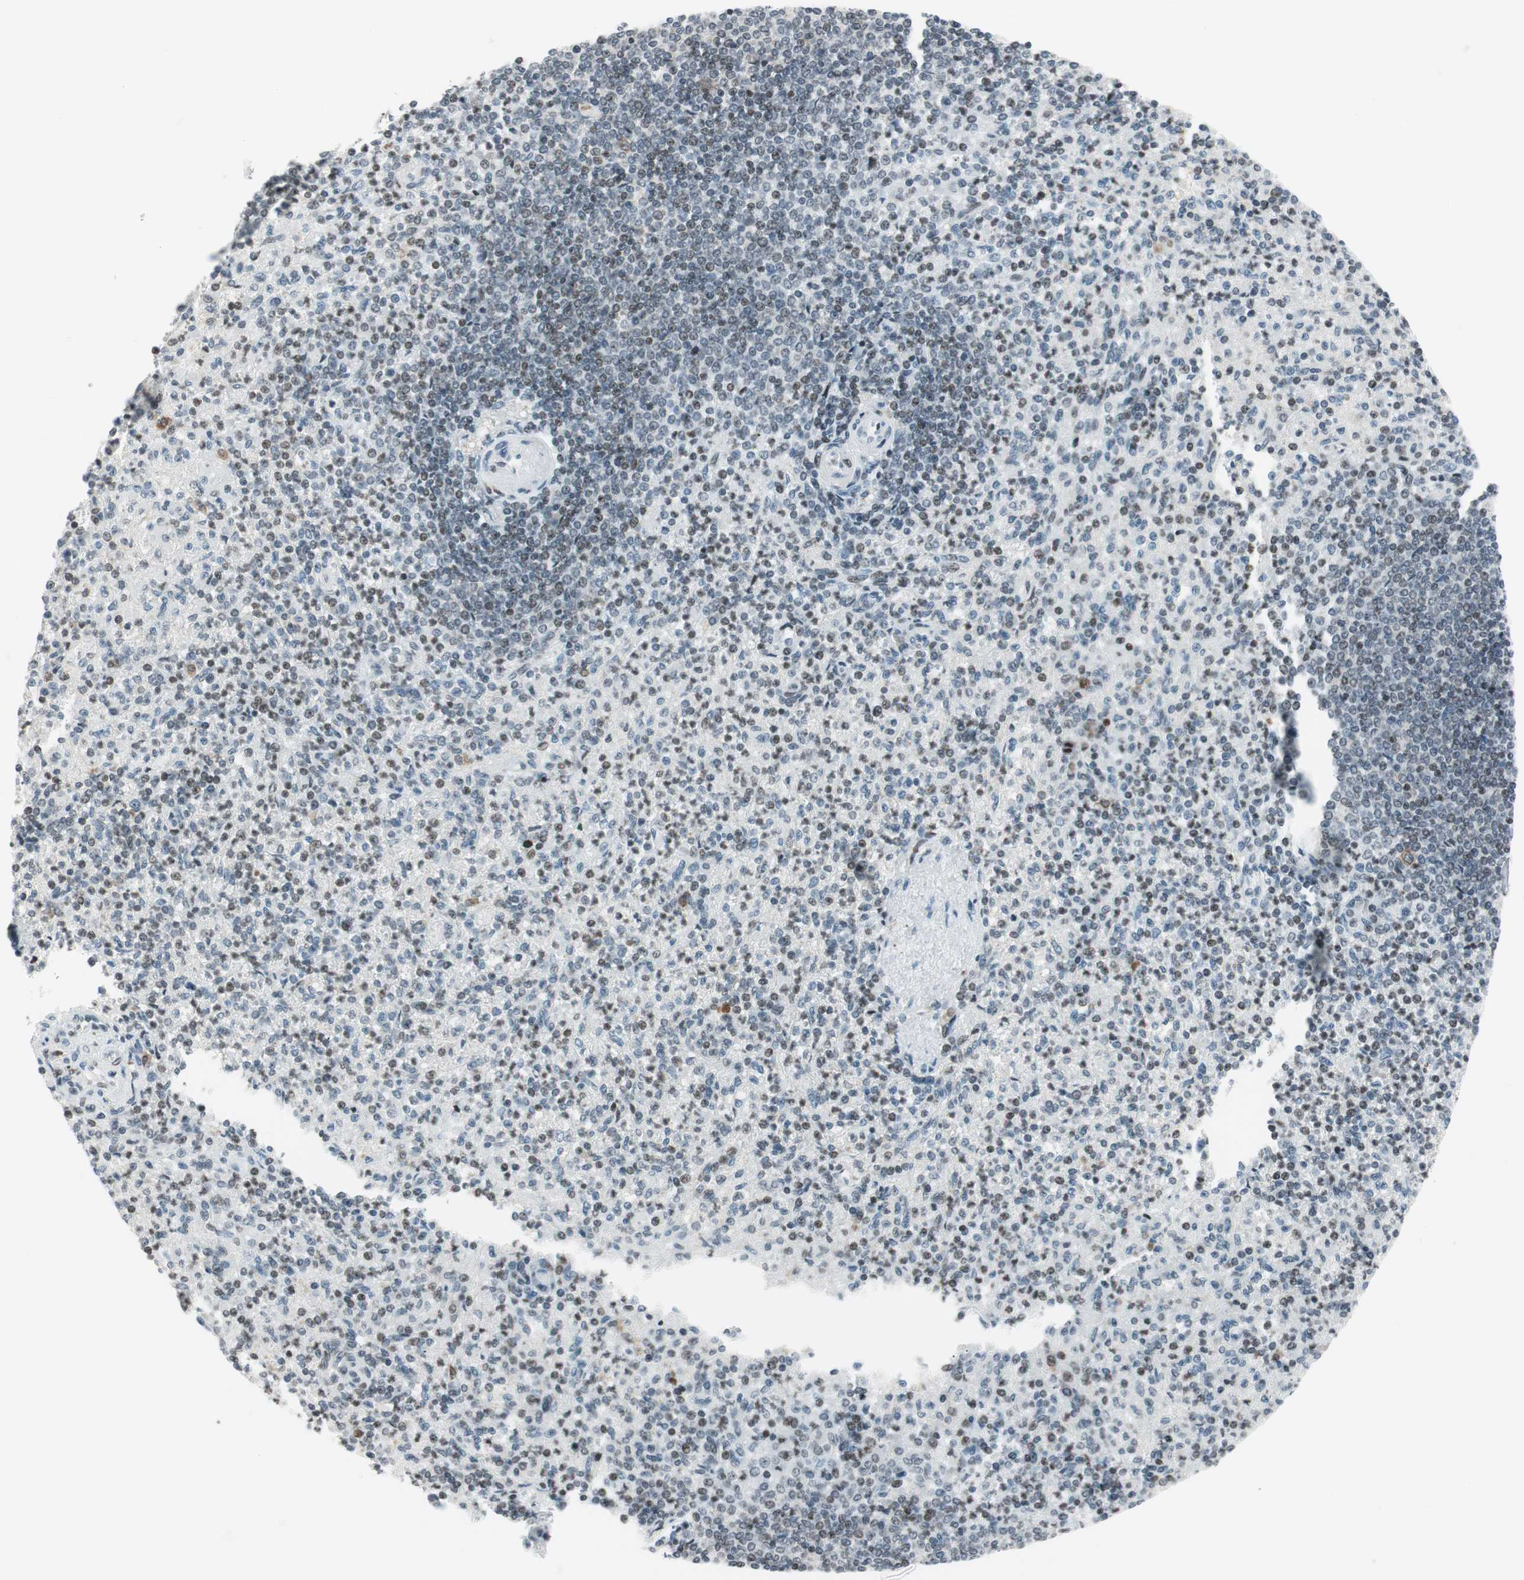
{"staining": {"intensity": "weak", "quantity": "25%-75%", "location": "nuclear"}, "tissue": "spleen", "cell_type": "Cells in red pulp", "image_type": "normal", "snomed": [{"axis": "morphology", "description": "Normal tissue, NOS"}, {"axis": "topography", "description": "Spleen"}], "caption": "Human spleen stained with a brown dye demonstrates weak nuclear positive expression in about 25%-75% of cells in red pulp.", "gene": "TPT1", "patient": {"sex": "female", "age": 74}}